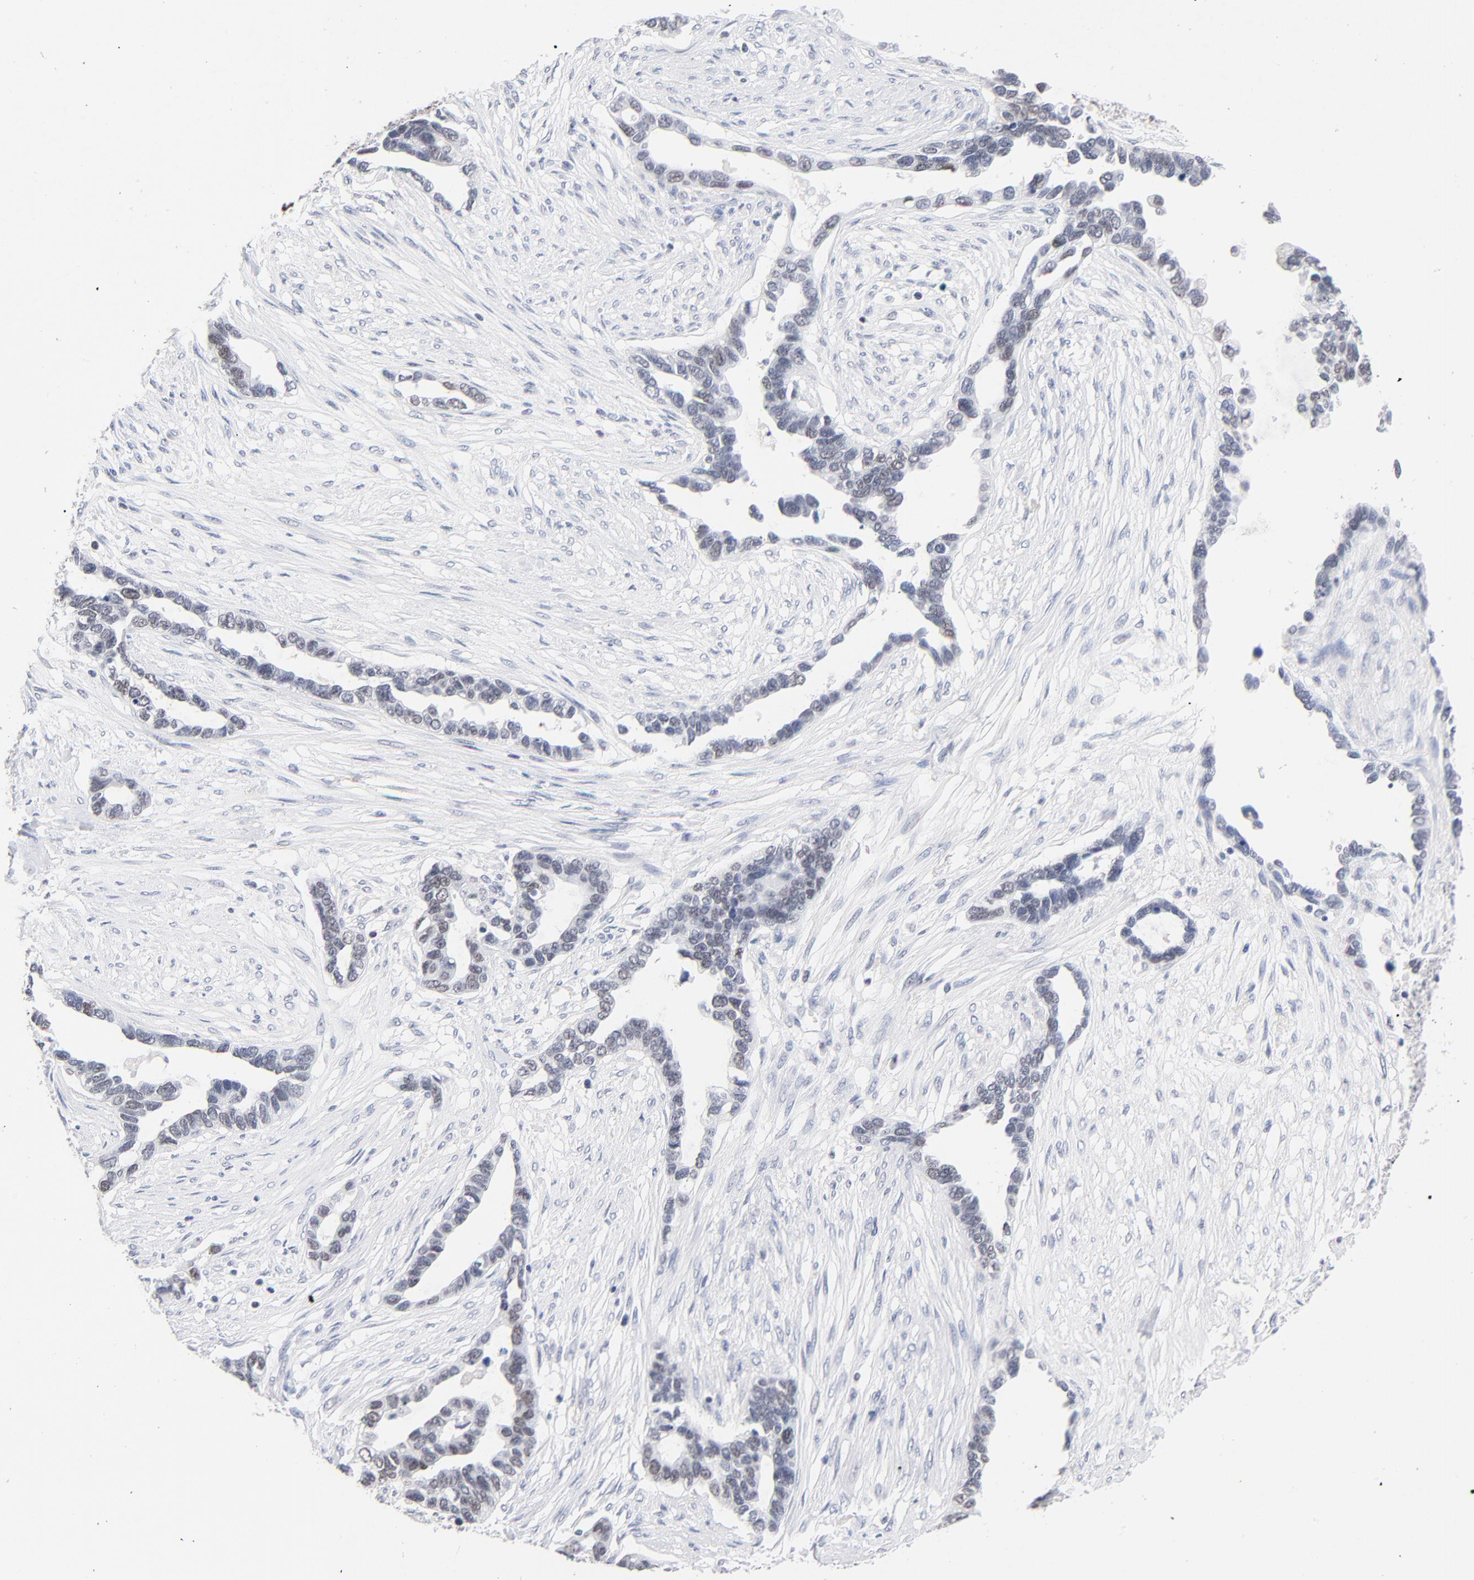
{"staining": {"intensity": "weak", "quantity": "<25%", "location": "nuclear"}, "tissue": "ovarian cancer", "cell_type": "Tumor cells", "image_type": "cancer", "snomed": [{"axis": "morphology", "description": "Cystadenocarcinoma, serous, NOS"}, {"axis": "topography", "description": "Ovary"}], "caption": "Ovarian cancer stained for a protein using immunohistochemistry shows no positivity tumor cells.", "gene": "ORC2", "patient": {"sex": "female", "age": 54}}